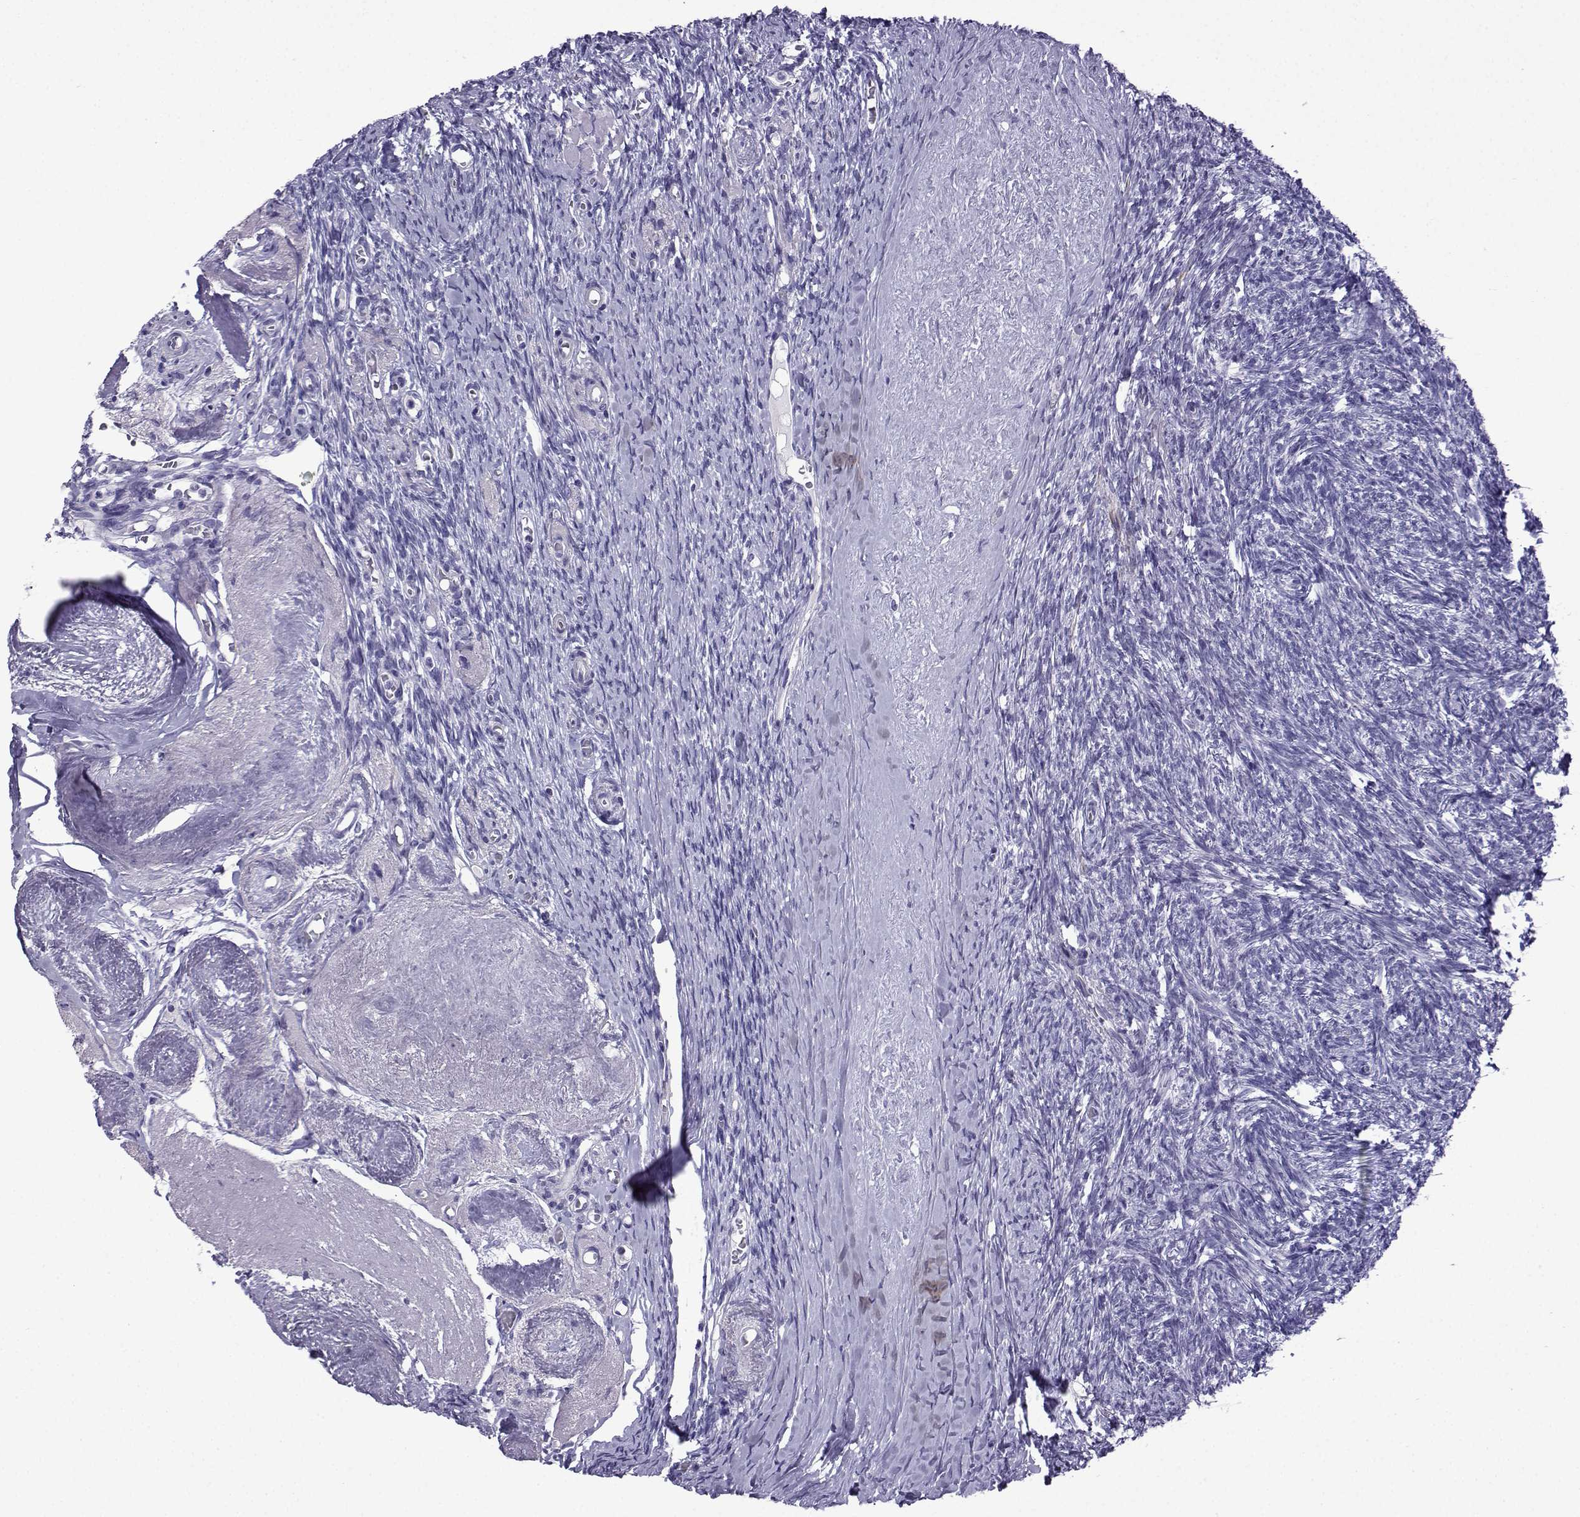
{"staining": {"intensity": "negative", "quantity": "none", "location": "none"}, "tissue": "ovary", "cell_type": "Follicle cells", "image_type": "normal", "snomed": [{"axis": "morphology", "description": "Normal tissue, NOS"}, {"axis": "topography", "description": "Ovary"}], "caption": "Immunohistochemistry micrograph of normal ovary: ovary stained with DAB exhibits no significant protein staining in follicle cells.", "gene": "KCNF1", "patient": {"sex": "female", "age": 72}}